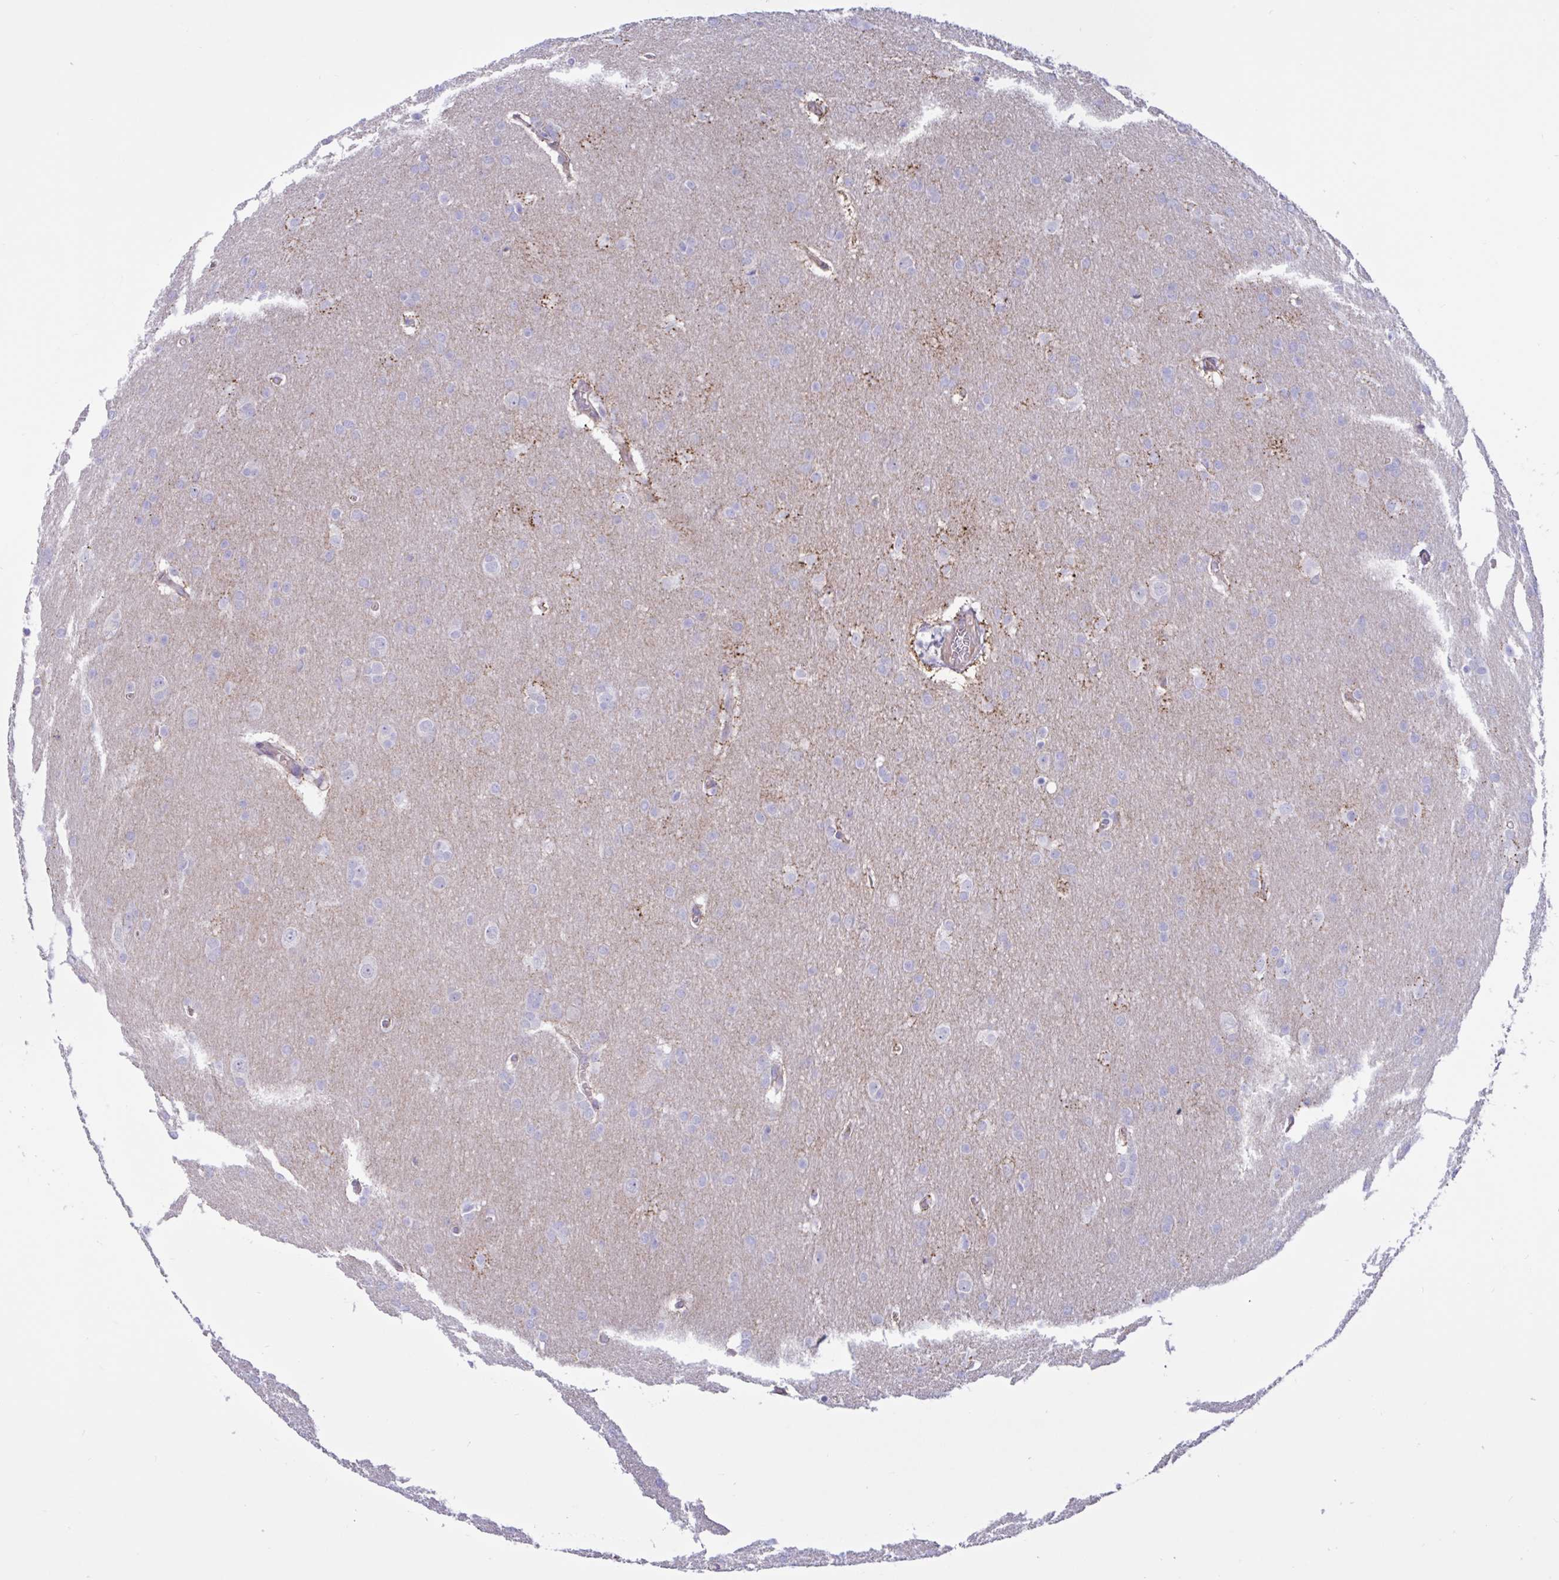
{"staining": {"intensity": "negative", "quantity": "none", "location": "none"}, "tissue": "glioma", "cell_type": "Tumor cells", "image_type": "cancer", "snomed": [{"axis": "morphology", "description": "Glioma, malignant, Low grade"}, {"axis": "topography", "description": "Brain"}], "caption": "Immunohistochemistry (IHC) of malignant low-grade glioma reveals no positivity in tumor cells. (Immunohistochemistry (IHC), brightfield microscopy, high magnification).", "gene": "SLC66A1", "patient": {"sex": "female", "age": 32}}